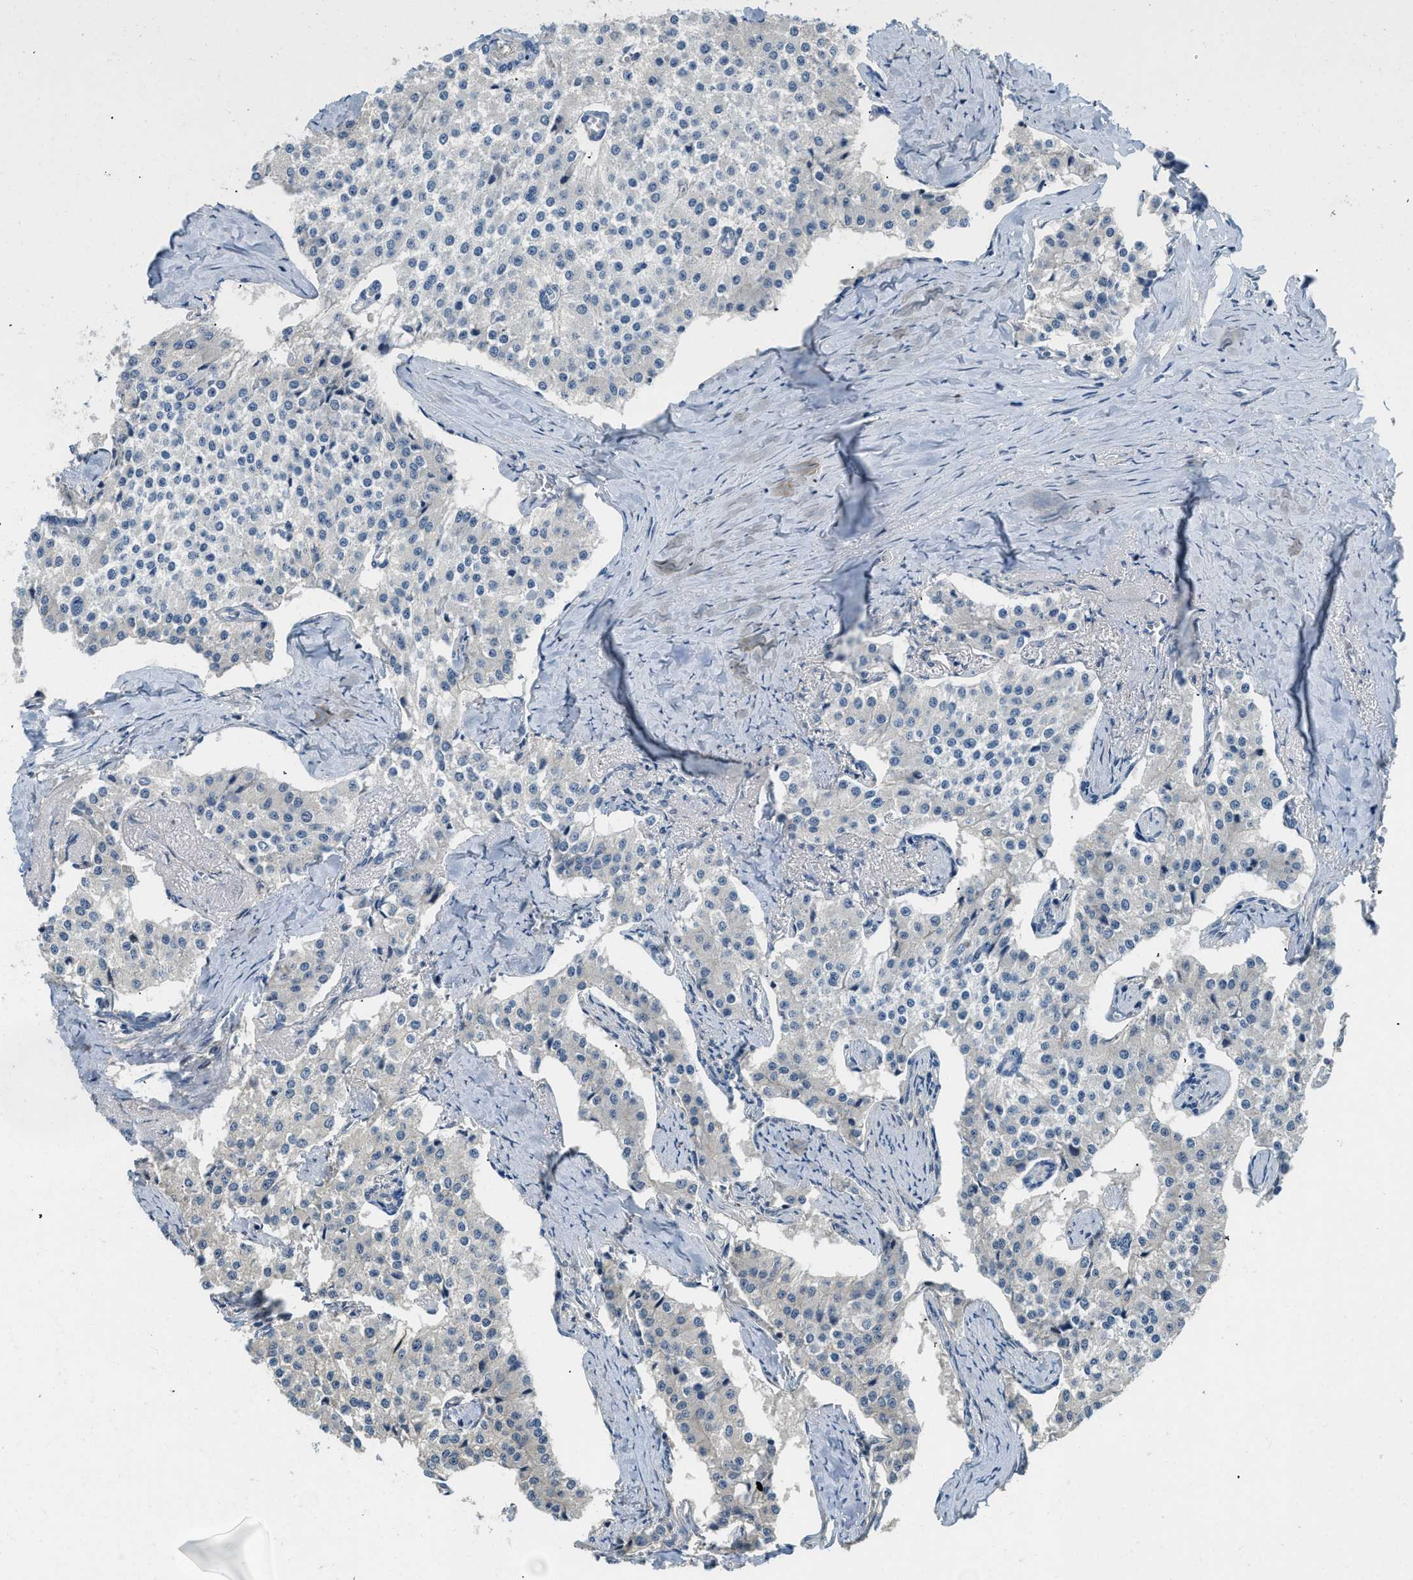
{"staining": {"intensity": "negative", "quantity": "none", "location": "none"}, "tissue": "carcinoid", "cell_type": "Tumor cells", "image_type": "cancer", "snomed": [{"axis": "morphology", "description": "Carcinoid, malignant, NOS"}, {"axis": "topography", "description": "Stomach"}], "caption": "Immunohistochemistry histopathology image of human carcinoid stained for a protein (brown), which exhibits no staining in tumor cells.", "gene": "TMEM154", "patient": {"sex": "female", "age": 76}}